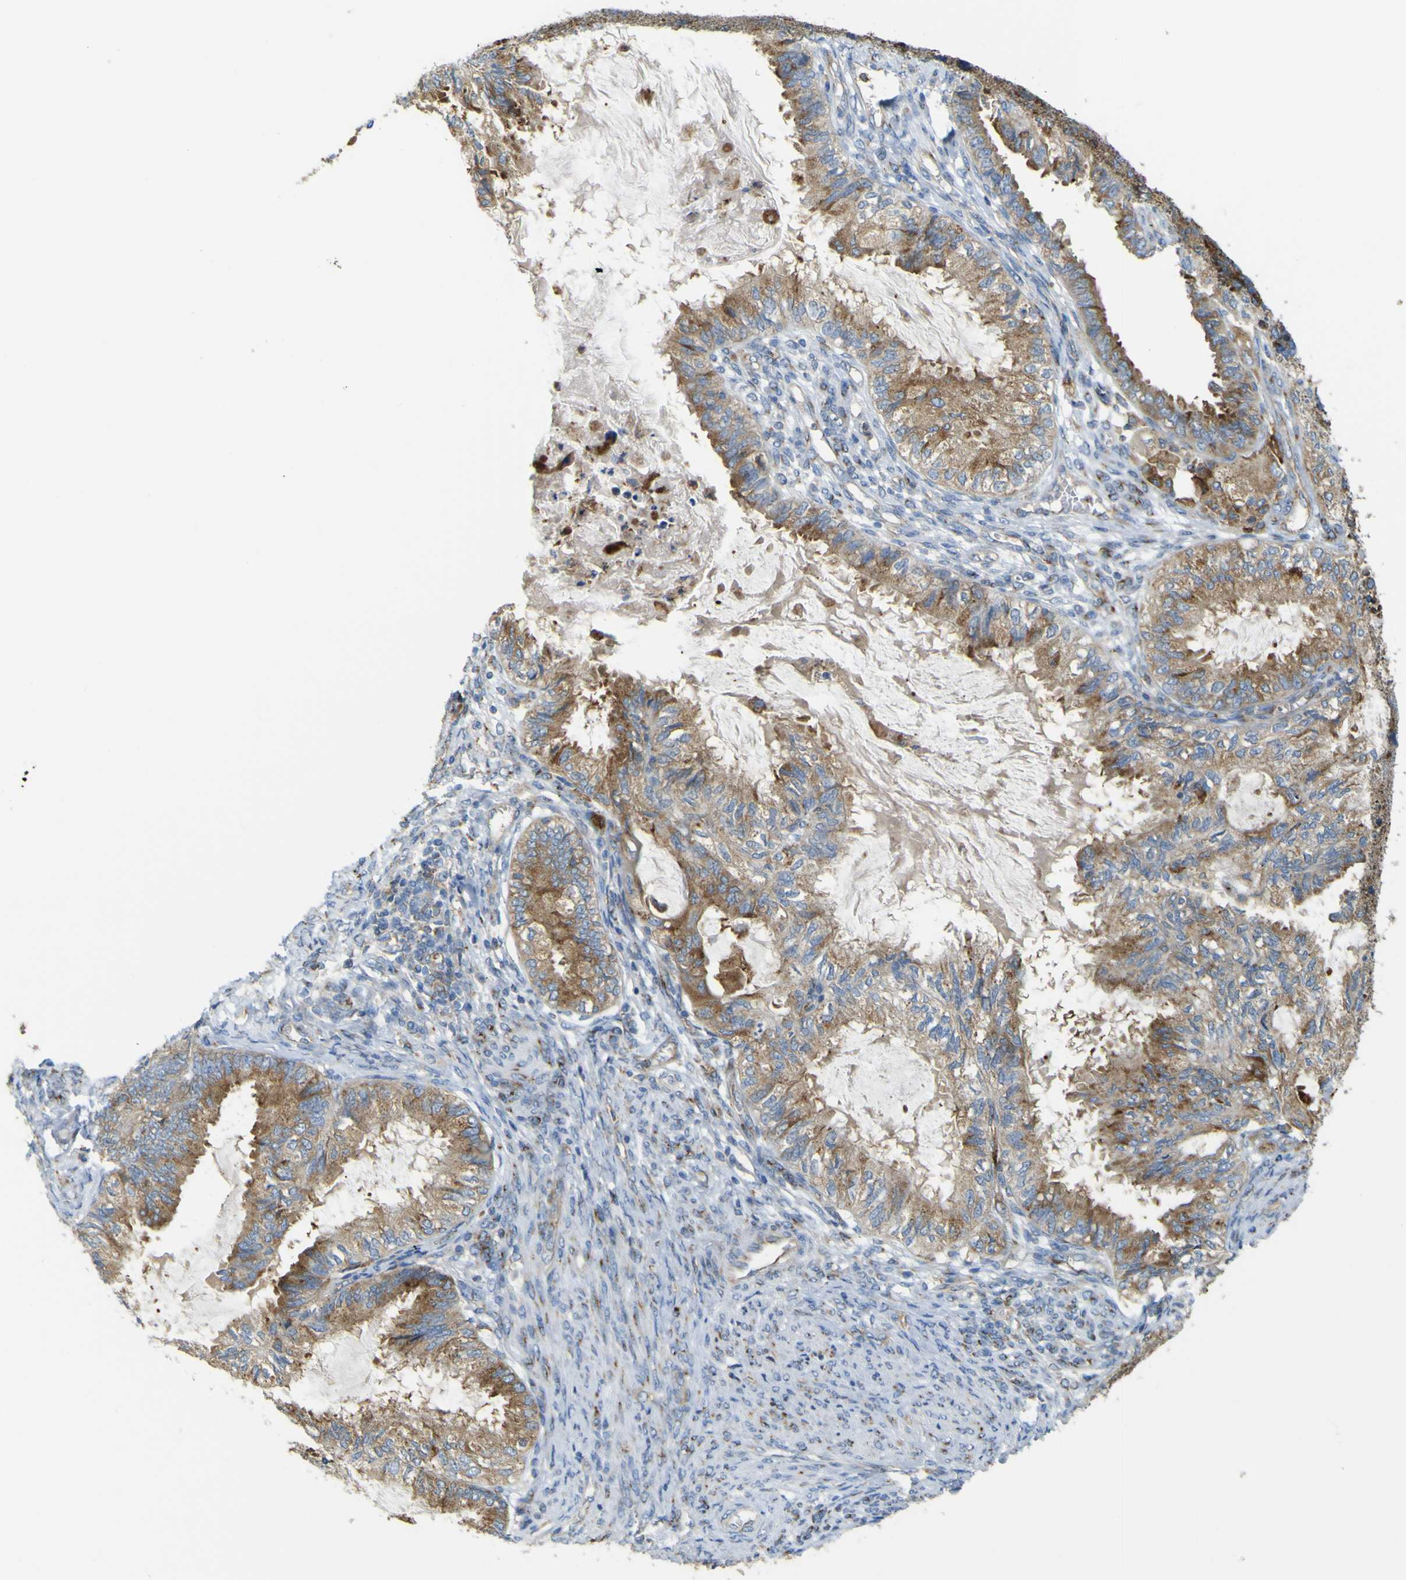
{"staining": {"intensity": "moderate", "quantity": ">75%", "location": "cytoplasmic/membranous"}, "tissue": "cervical cancer", "cell_type": "Tumor cells", "image_type": "cancer", "snomed": [{"axis": "morphology", "description": "Normal tissue, NOS"}, {"axis": "morphology", "description": "Adenocarcinoma, NOS"}, {"axis": "topography", "description": "Cervix"}, {"axis": "topography", "description": "Endometrium"}], "caption": "Protein staining shows moderate cytoplasmic/membranous staining in approximately >75% of tumor cells in adenocarcinoma (cervical).", "gene": "IGF2R", "patient": {"sex": "female", "age": 86}}